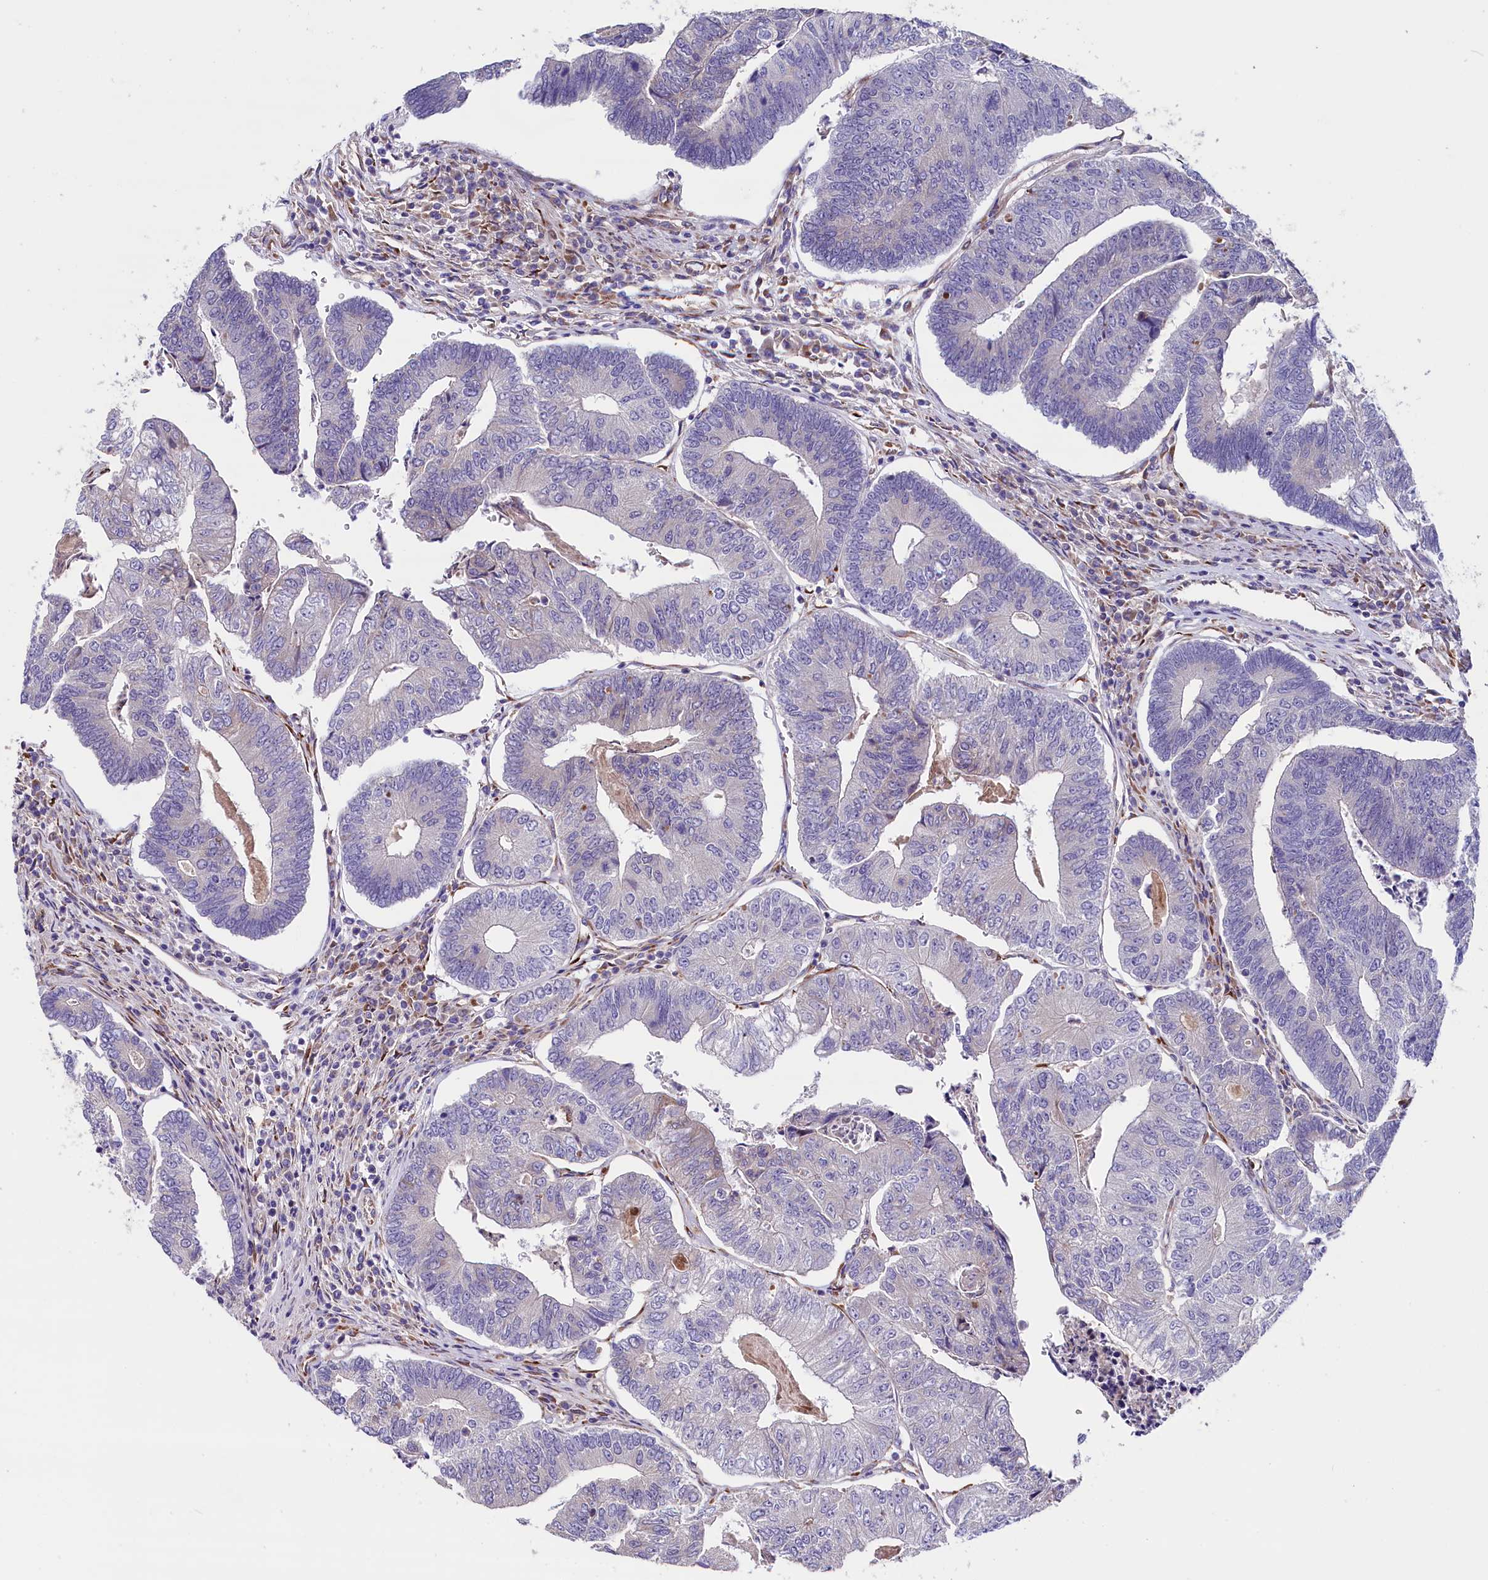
{"staining": {"intensity": "negative", "quantity": "none", "location": "none"}, "tissue": "colorectal cancer", "cell_type": "Tumor cells", "image_type": "cancer", "snomed": [{"axis": "morphology", "description": "Adenocarcinoma, NOS"}, {"axis": "topography", "description": "Colon"}], "caption": "Tumor cells show no significant expression in colorectal cancer.", "gene": "GPR108", "patient": {"sex": "female", "age": 67}}